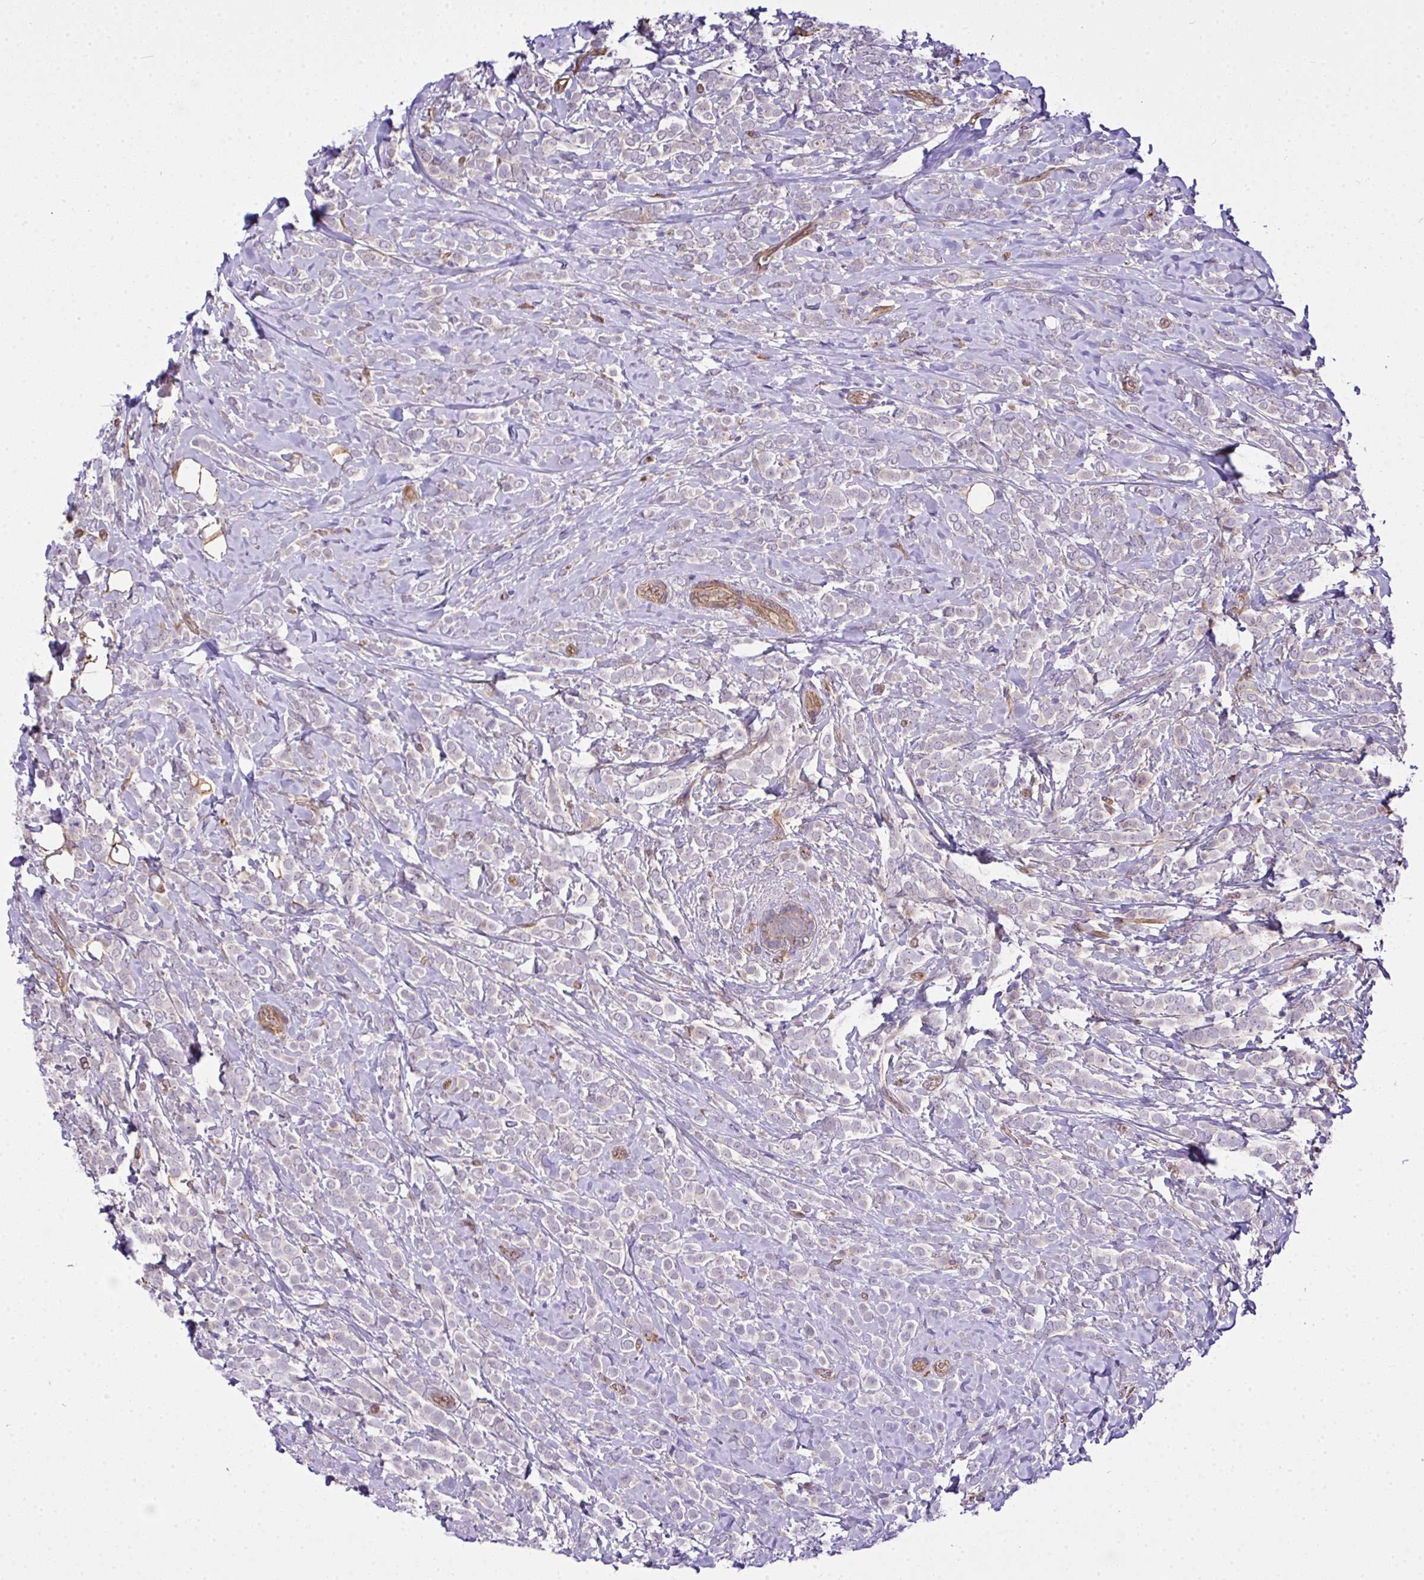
{"staining": {"intensity": "negative", "quantity": "none", "location": "none"}, "tissue": "breast cancer", "cell_type": "Tumor cells", "image_type": "cancer", "snomed": [{"axis": "morphology", "description": "Lobular carcinoma"}, {"axis": "topography", "description": "Breast"}], "caption": "Immunohistochemical staining of human lobular carcinoma (breast) displays no significant expression in tumor cells.", "gene": "RSKR", "patient": {"sex": "female", "age": 49}}